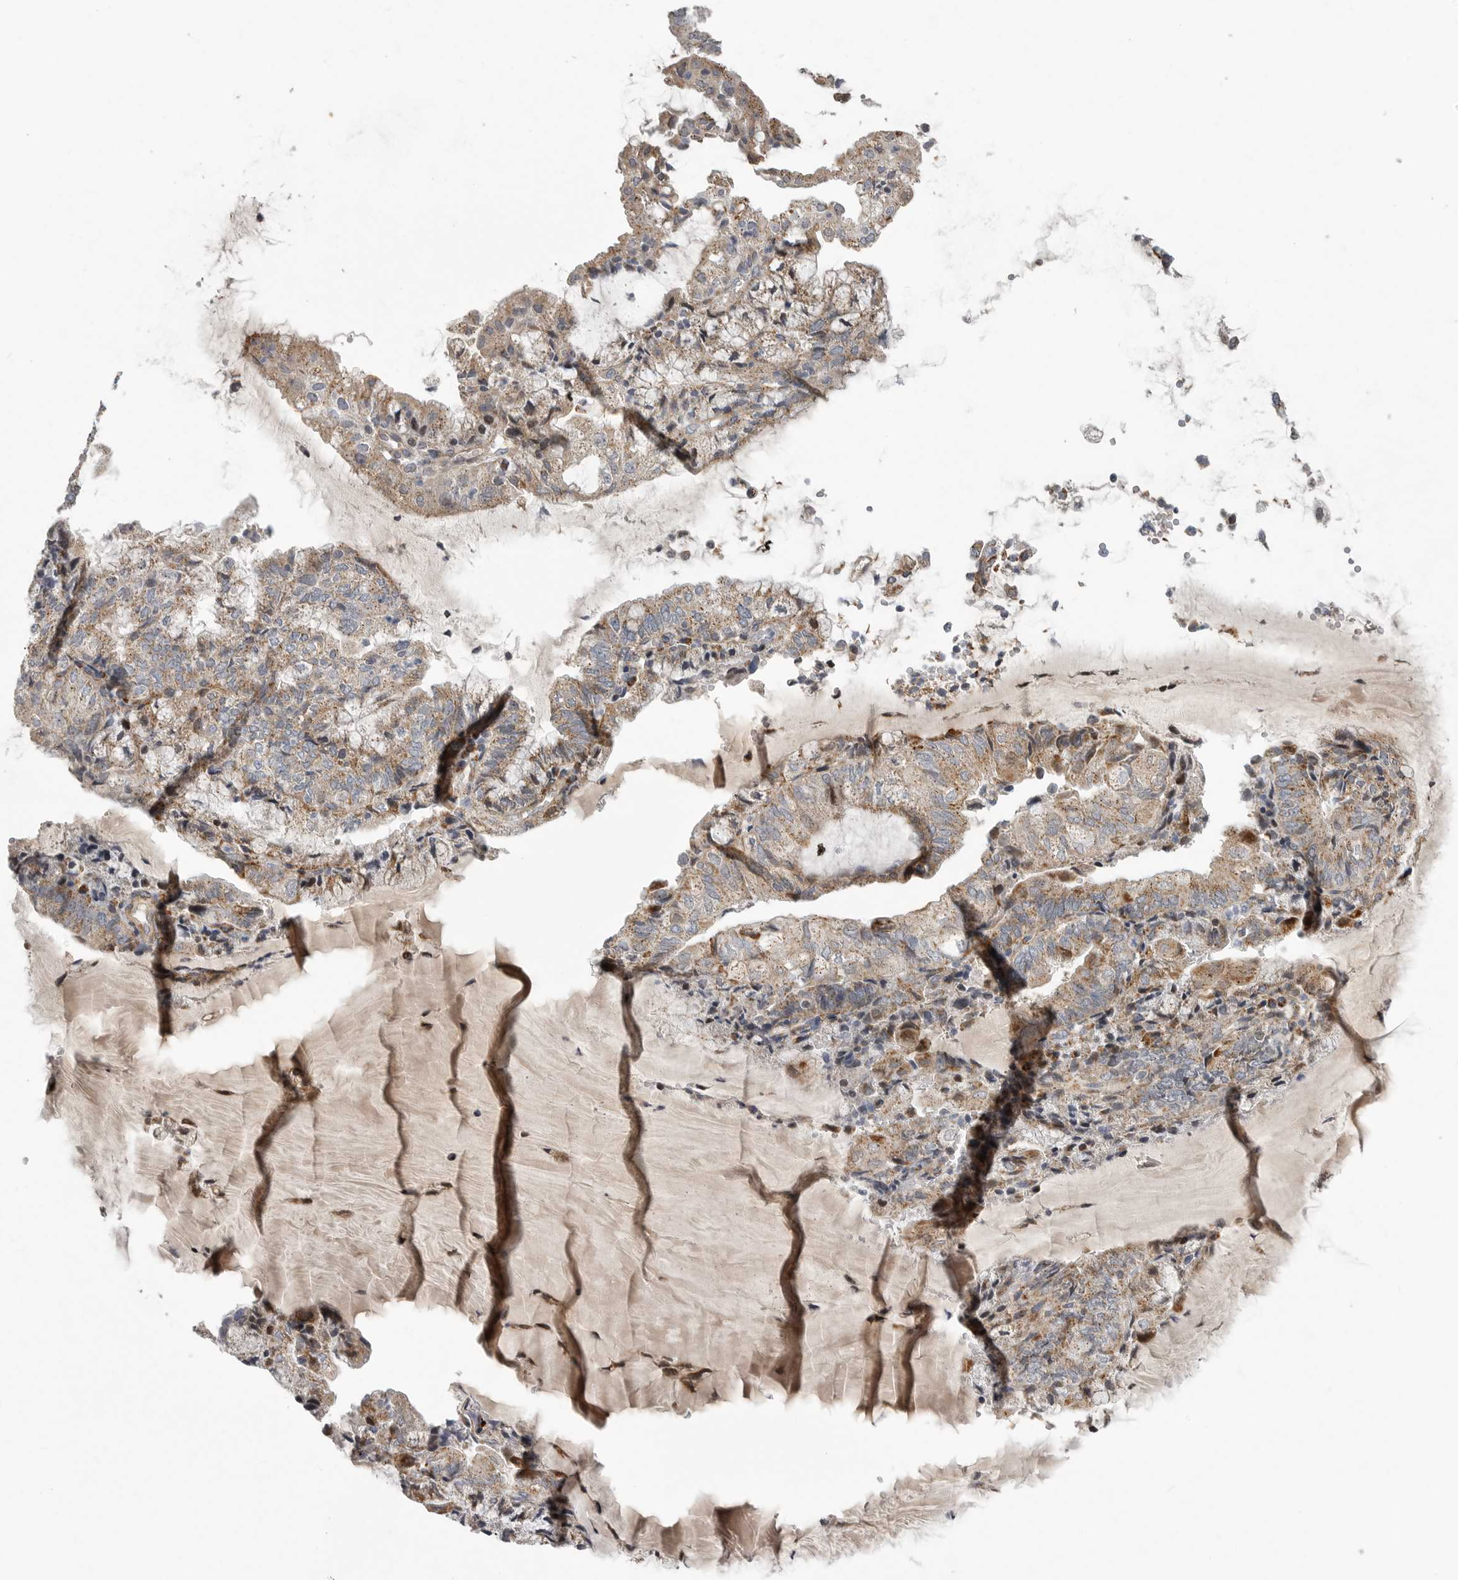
{"staining": {"intensity": "weak", "quantity": "25%-75%", "location": "cytoplasmic/membranous"}, "tissue": "endometrial cancer", "cell_type": "Tumor cells", "image_type": "cancer", "snomed": [{"axis": "morphology", "description": "Adenocarcinoma, NOS"}, {"axis": "topography", "description": "Endometrium"}], "caption": "Adenocarcinoma (endometrial) was stained to show a protein in brown. There is low levels of weak cytoplasmic/membranous expression in approximately 25%-75% of tumor cells.", "gene": "TMPRSS11F", "patient": {"sex": "female", "age": 81}}